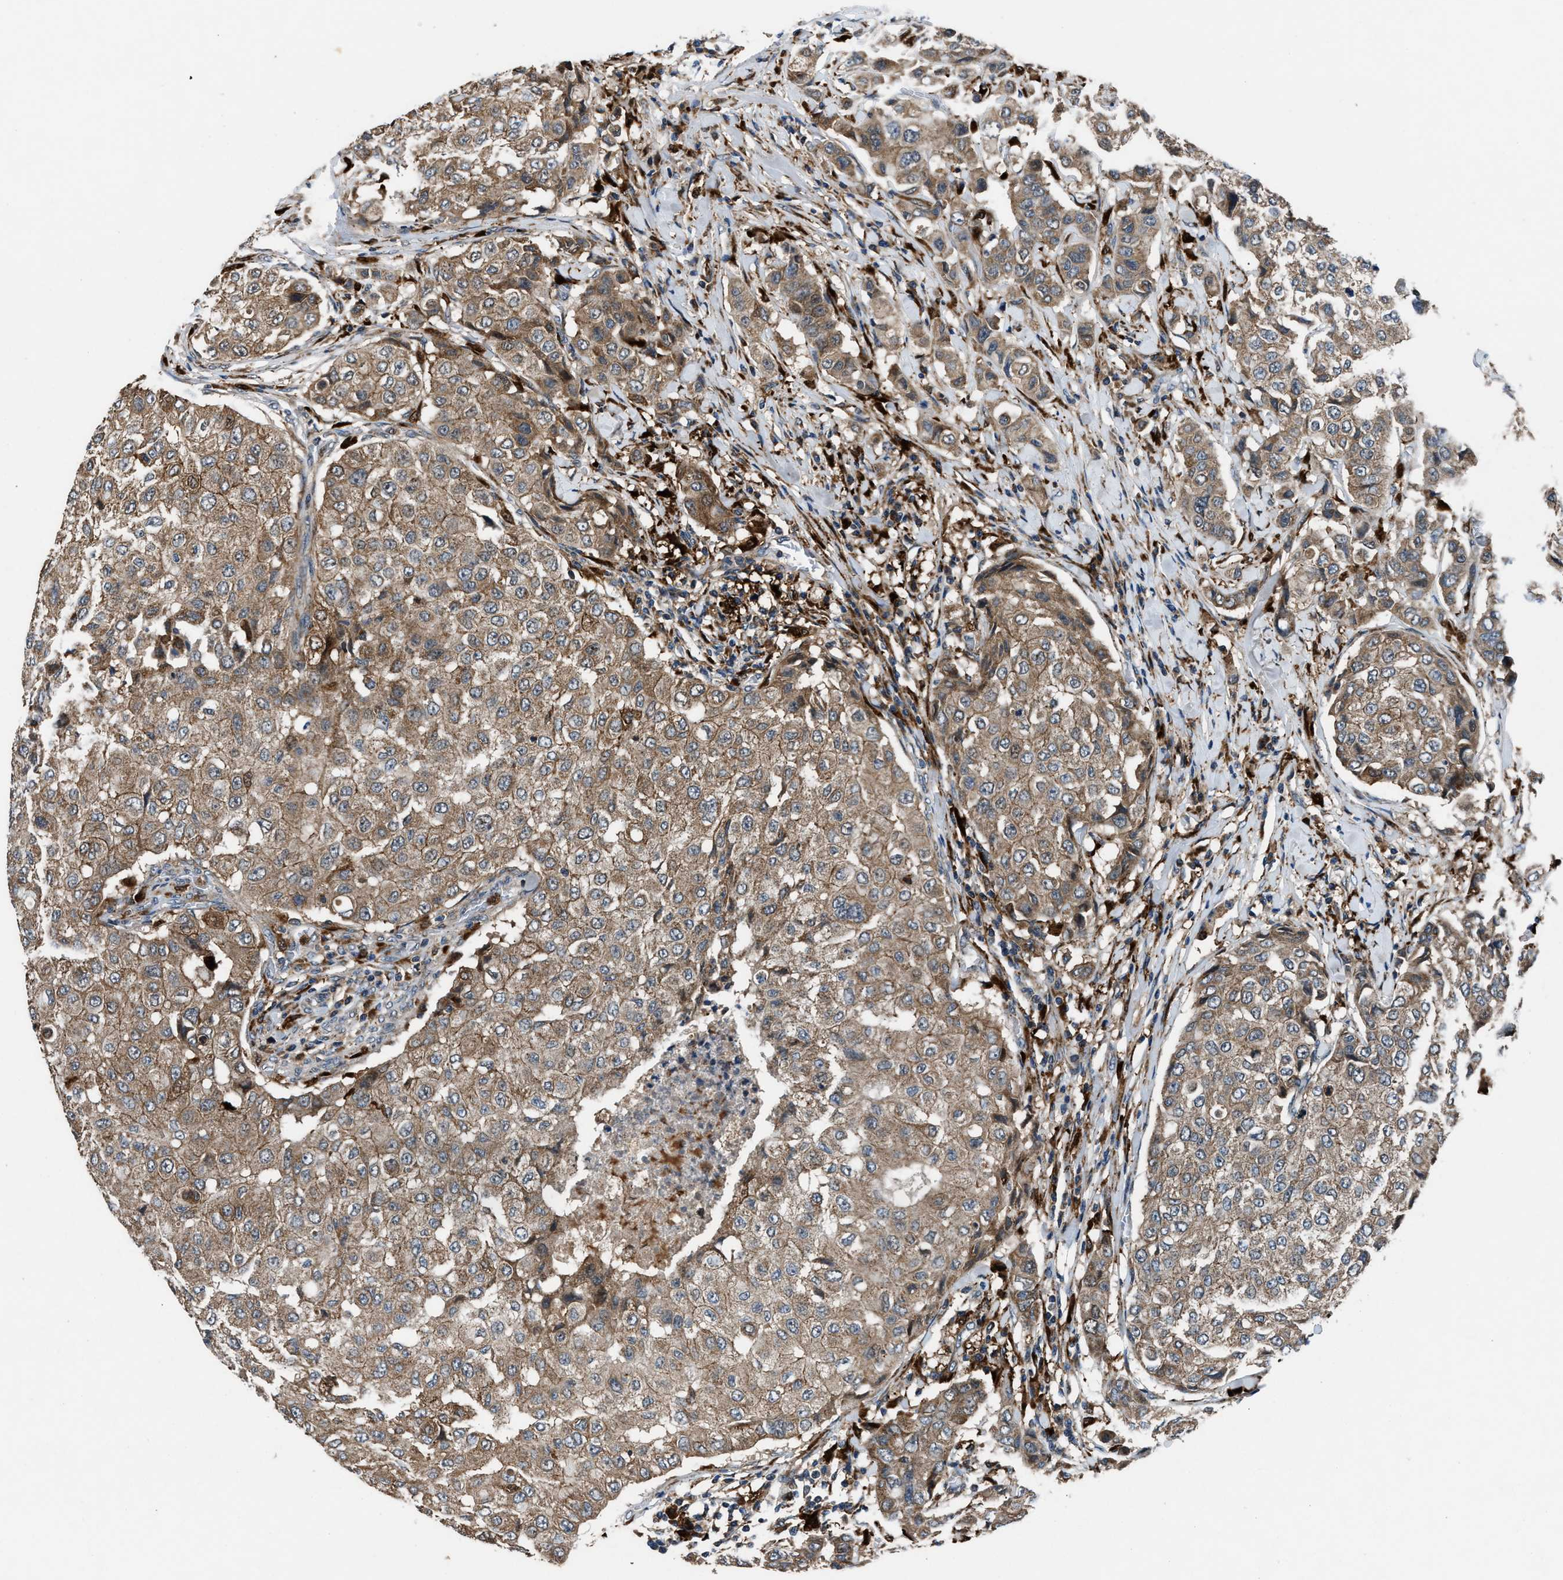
{"staining": {"intensity": "moderate", "quantity": ">75%", "location": "cytoplasmic/membranous"}, "tissue": "breast cancer", "cell_type": "Tumor cells", "image_type": "cancer", "snomed": [{"axis": "morphology", "description": "Duct carcinoma"}, {"axis": "topography", "description": "Breast"}], "caption": "A brown stain shows moderate cytoplasmic/membranous positivity of a protein in breast cancer (infiltrating ductal carcinoma) tumor cells.", "gene": "FAM221A", "patient": {"sex": "female", "age": 27}}